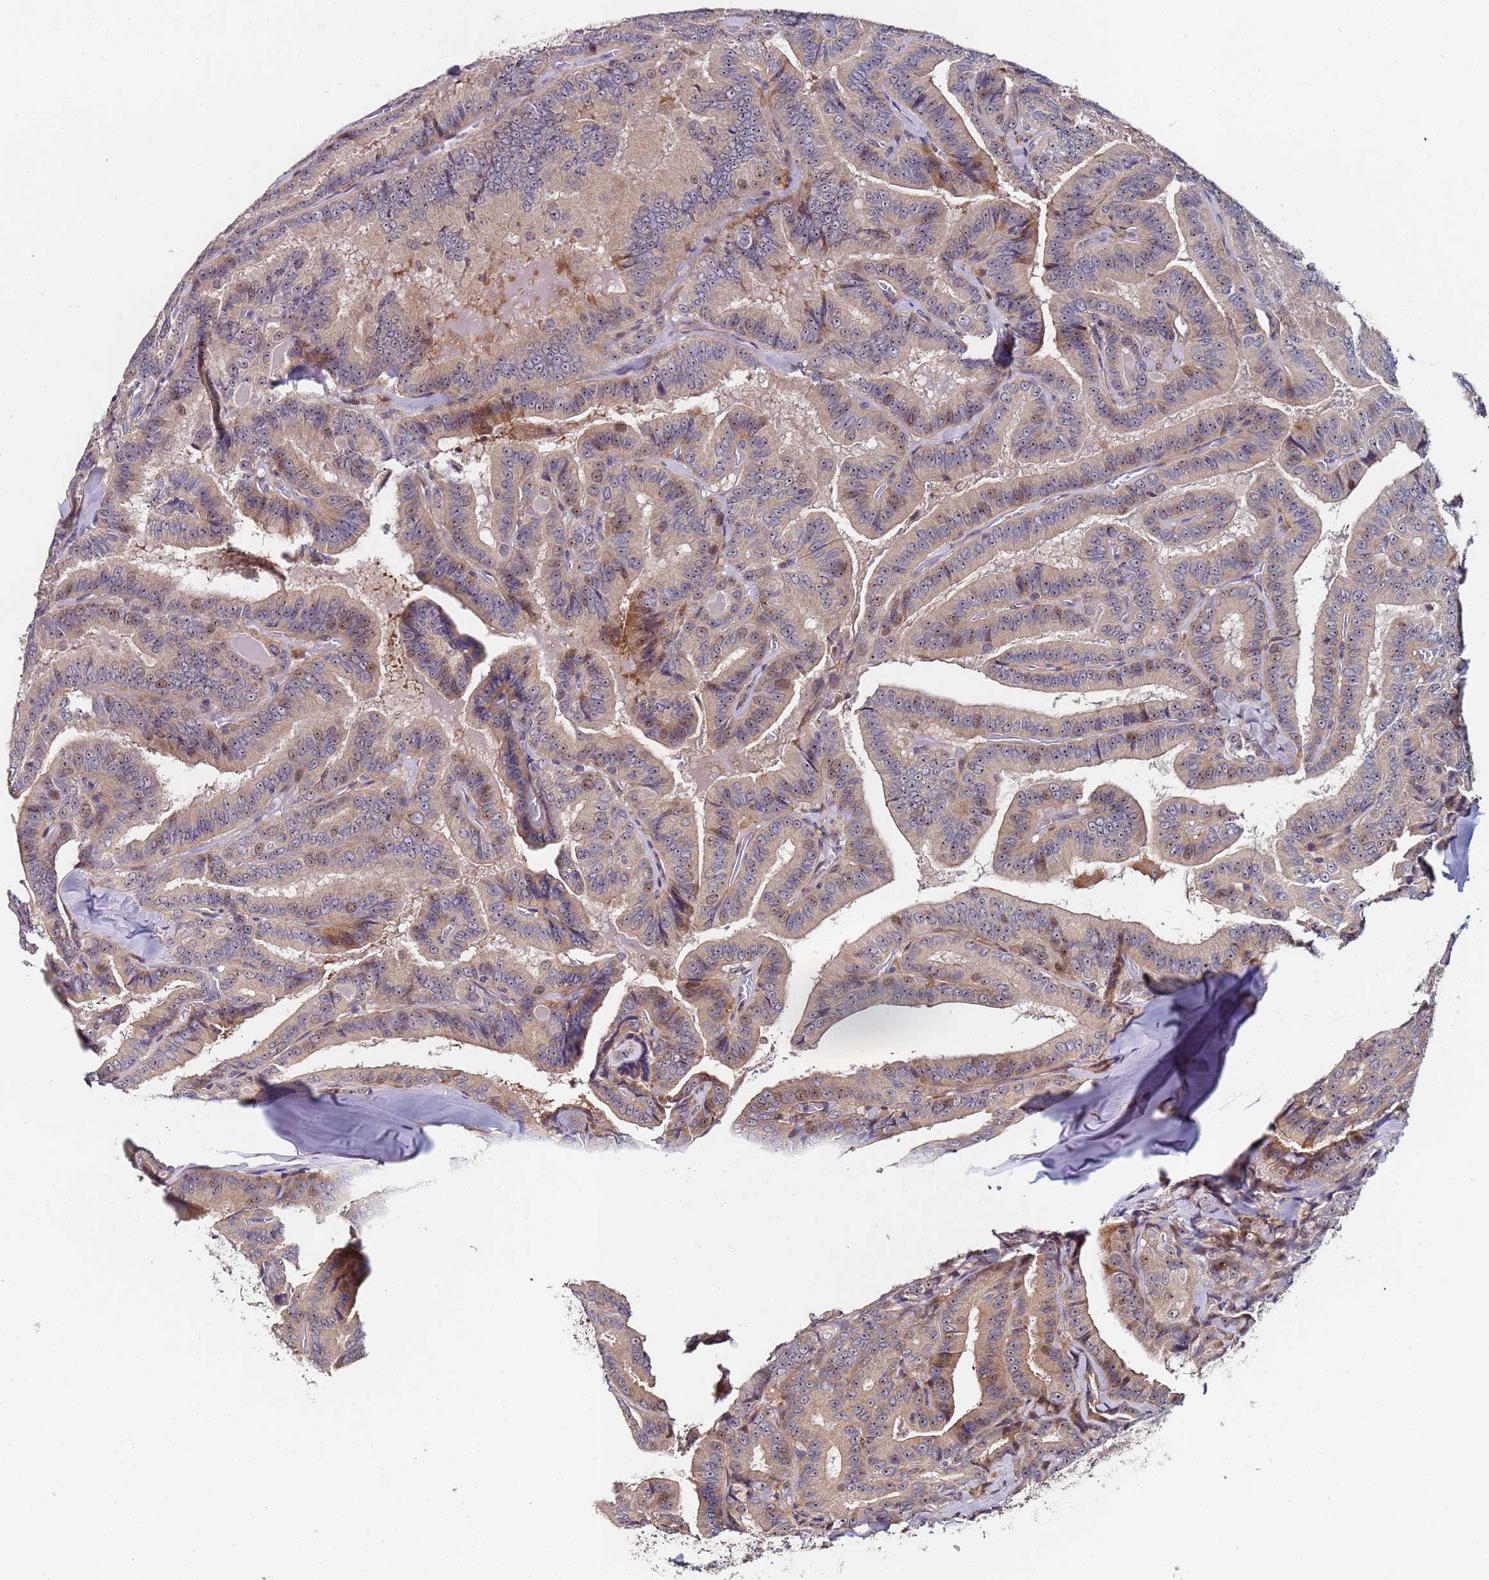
{"staining": {"intensity": "moderate", "quantity": "25%-75%", "location": "cytoplasmic/membranous,nuclear"}, "tissue": "thyroid cancer", "cell_type": "Tumor cells", "image_type": "cancer", "snomed": [{"axis": "morphology", "description": "Papillary adenocarcinoma, NOS"}, {"axis": "topography", "description": "Thyroid gland"}], "caption": "Immunohistochemistry (IHC) of thyroid cancer (papillary adenocarcinoma) reveals medium levels of moderate cytoplasmic/membranous and nuclear expression in about 25%-75% of tumor cells.", "gene": "KRI1", "patient": {"sex": "male", "age": 61}}